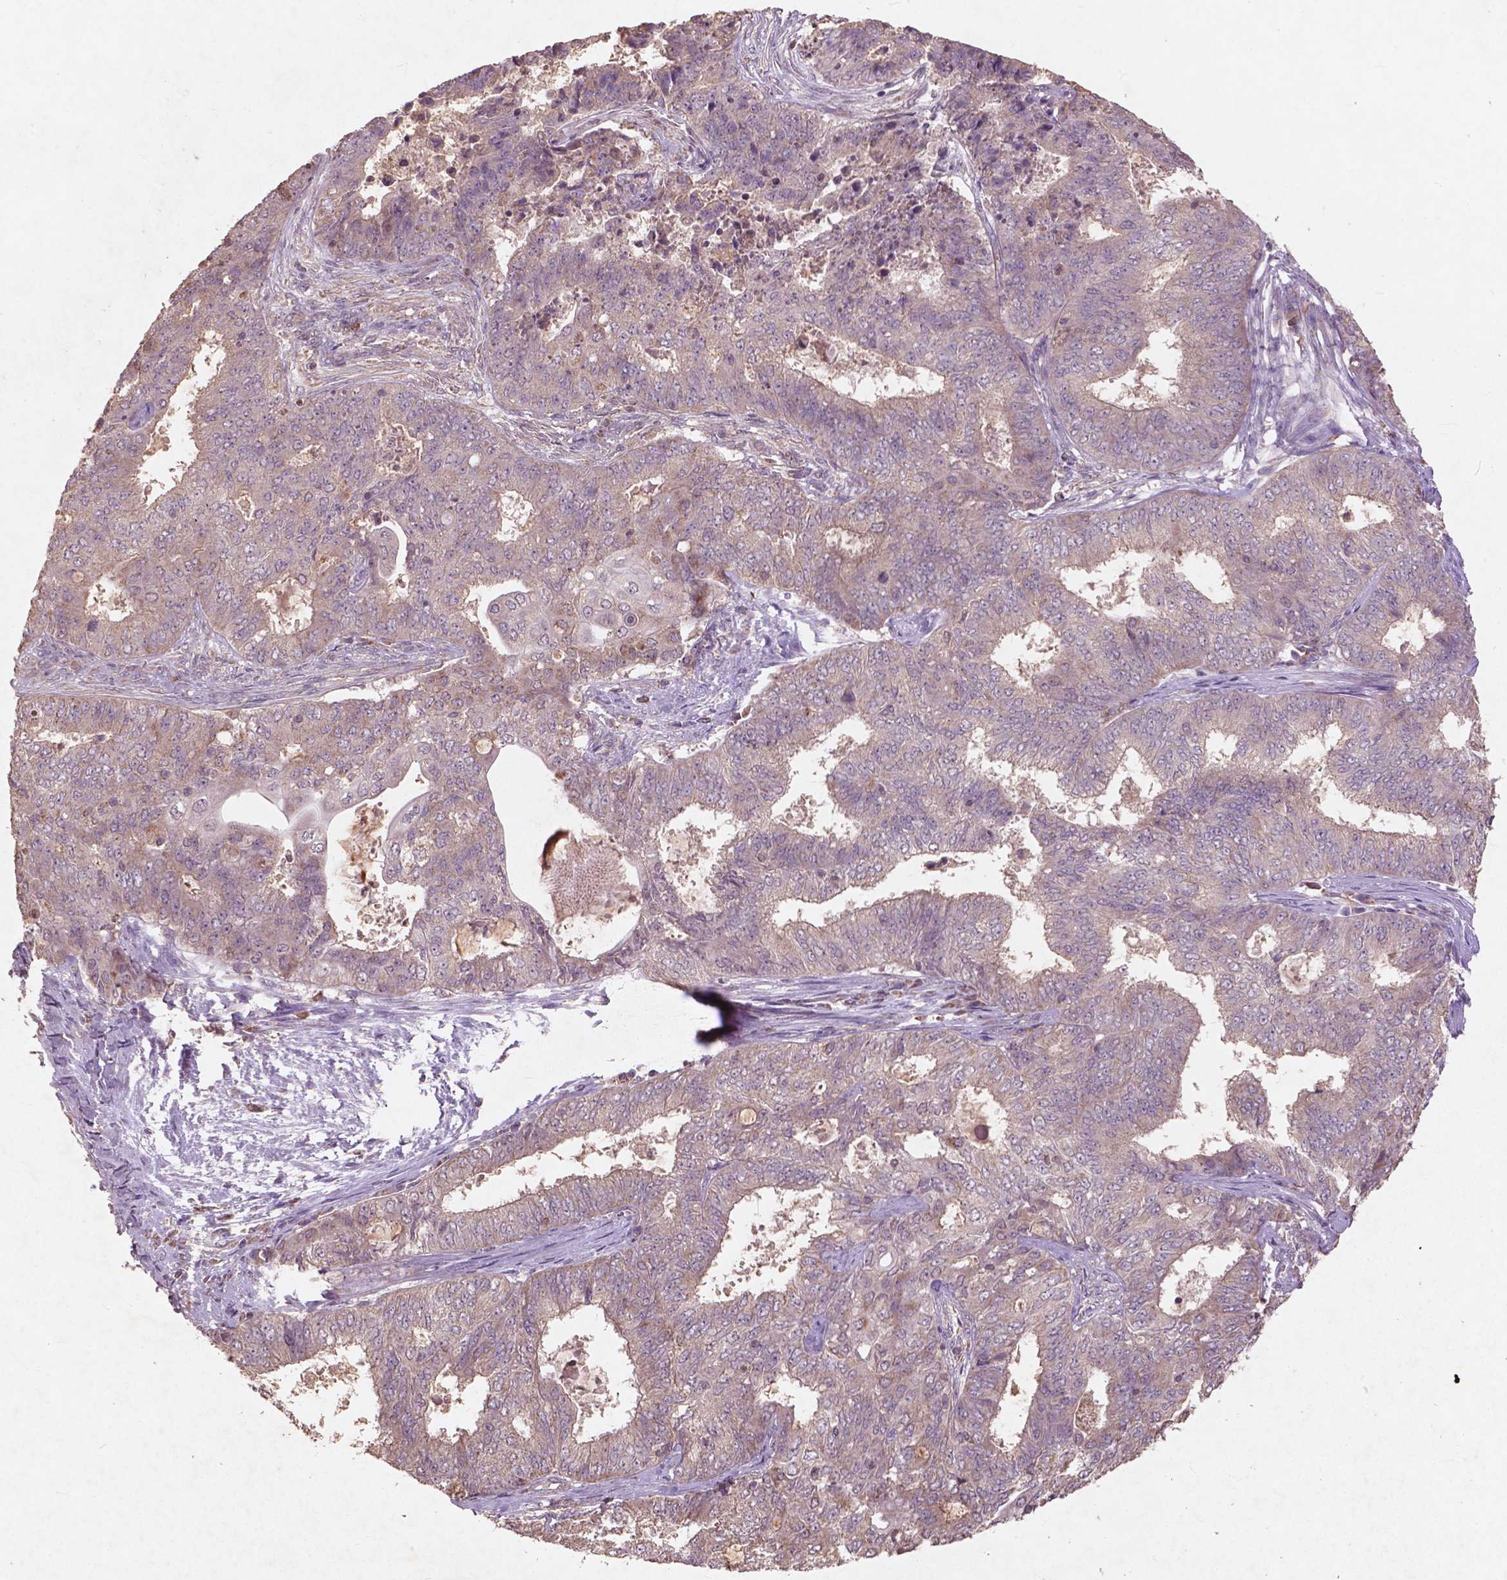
{"staining": {"intensity": "weak", "quantity": "25%-75%", "location": "cytoplasmic/membranous"}, "tissue": "endometrial cancer", "cell_type": "Tumor cells", "image_type": "cancer", "snomed": [{"axis": "morphology", "description": "Adenocarcinoma, NOS"}, {"axis": "topography", "description": "Endometrium"}], "caption": "Brown immunohistochemical staining in human endometrial cancer (adenocarcinoma) displays weak cytoplasmic/membranous positivity in about 25%-75% of tumor cells.", "gene": "ST6GALNAC5", "patient": {"sex": "female", "age": 62}}